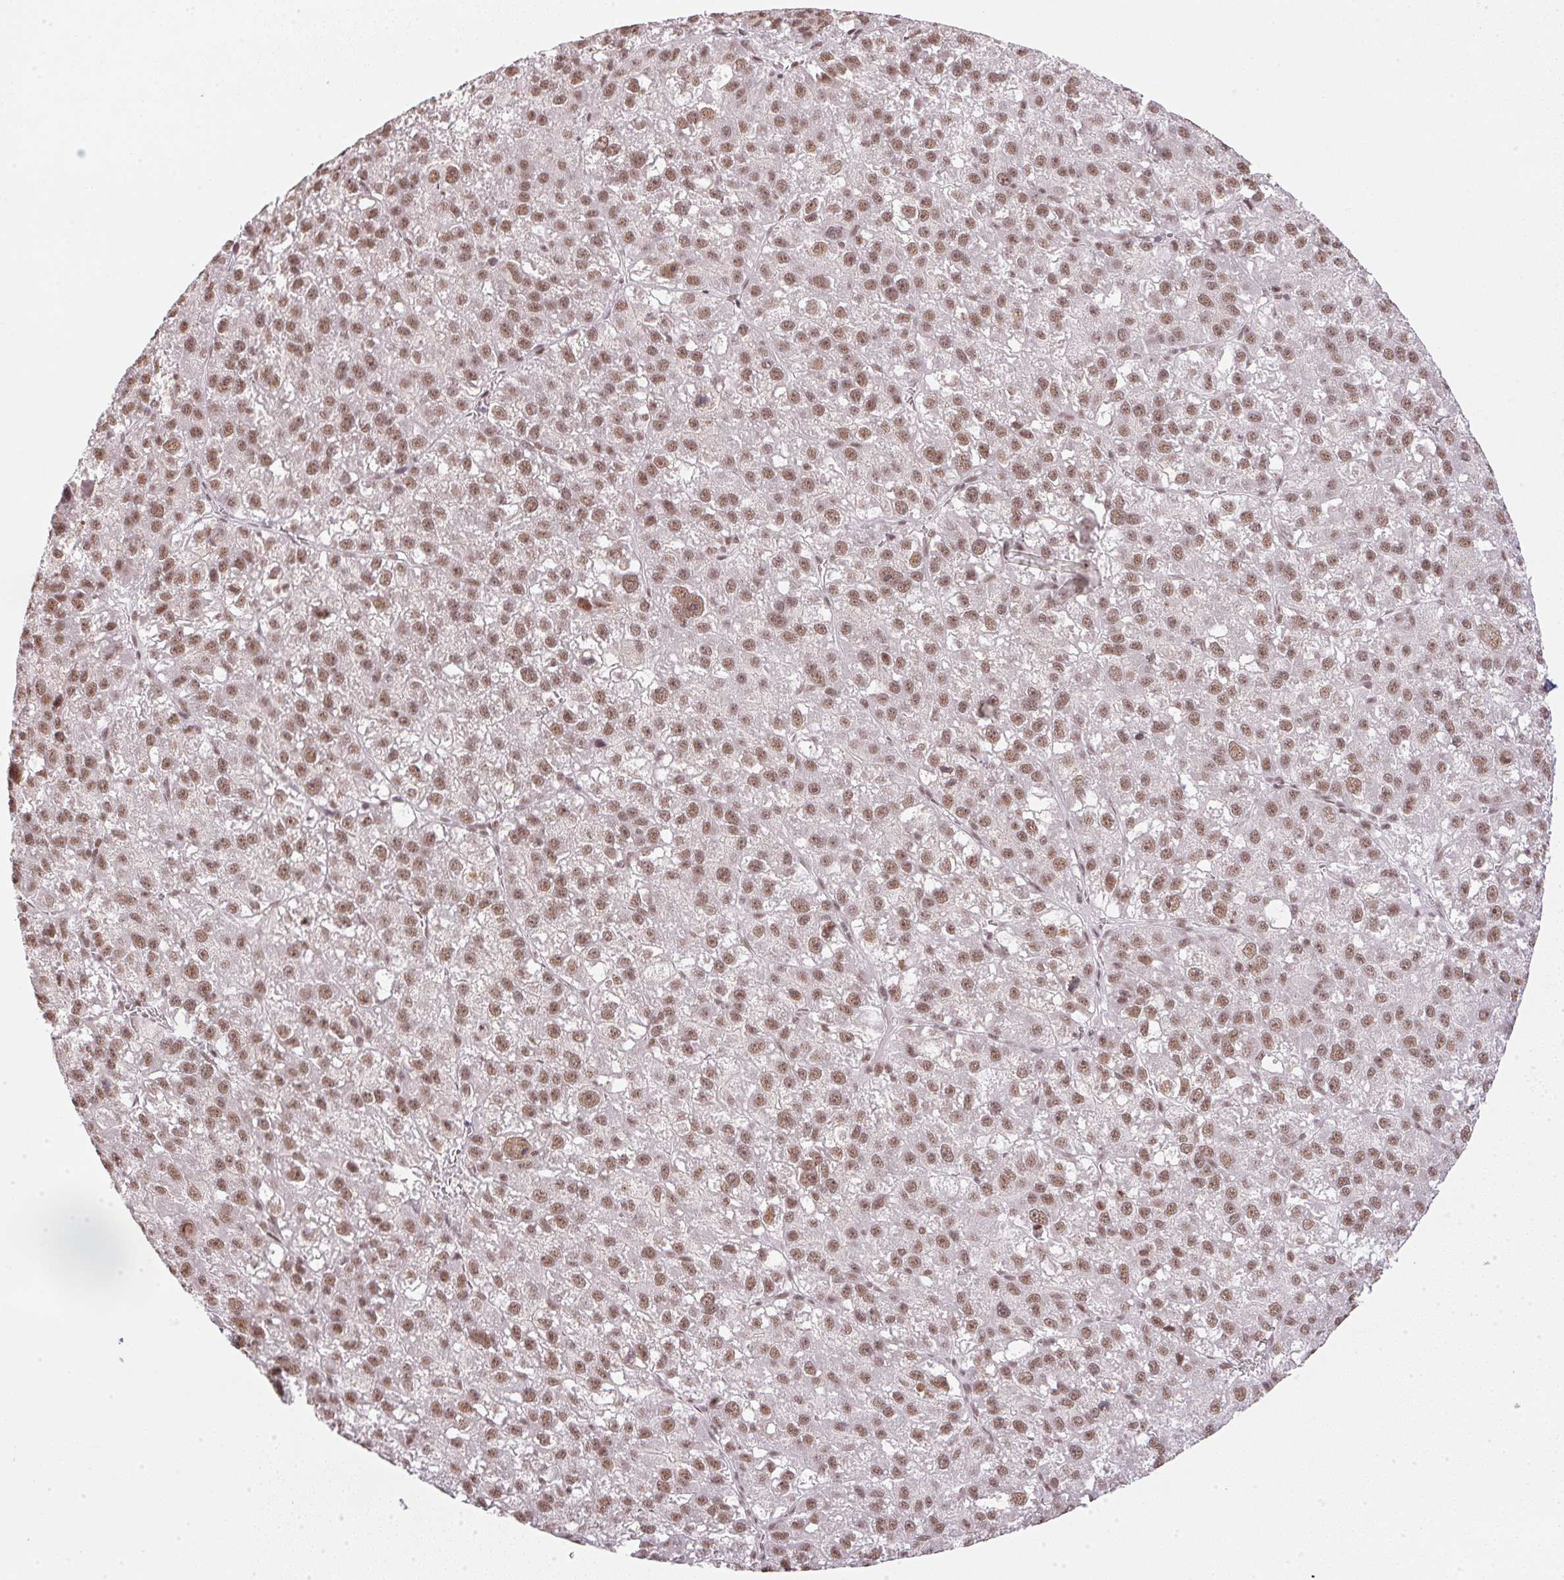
{"staining": {"intensity": "moderate", "quantity": ">75%", "location": "nuclear"}, "tissue": "liver cancer", "cell_type": "Tumor cells", "image_type": "cancer", "snomed": [{"axis": "morphology", "description": "Carcinoma, Hepatocellular, NOS"}, {"axis": "topography", "description": "Liver"}], "caption": "Hepatocellular carcinoma (liver) stained with a brown dye demonstrates moderate nuclear positive positivity in approximately >75% of tumor cells.", "gene": "SRSF7", "patient": {"sex": "female", "age": 70}}